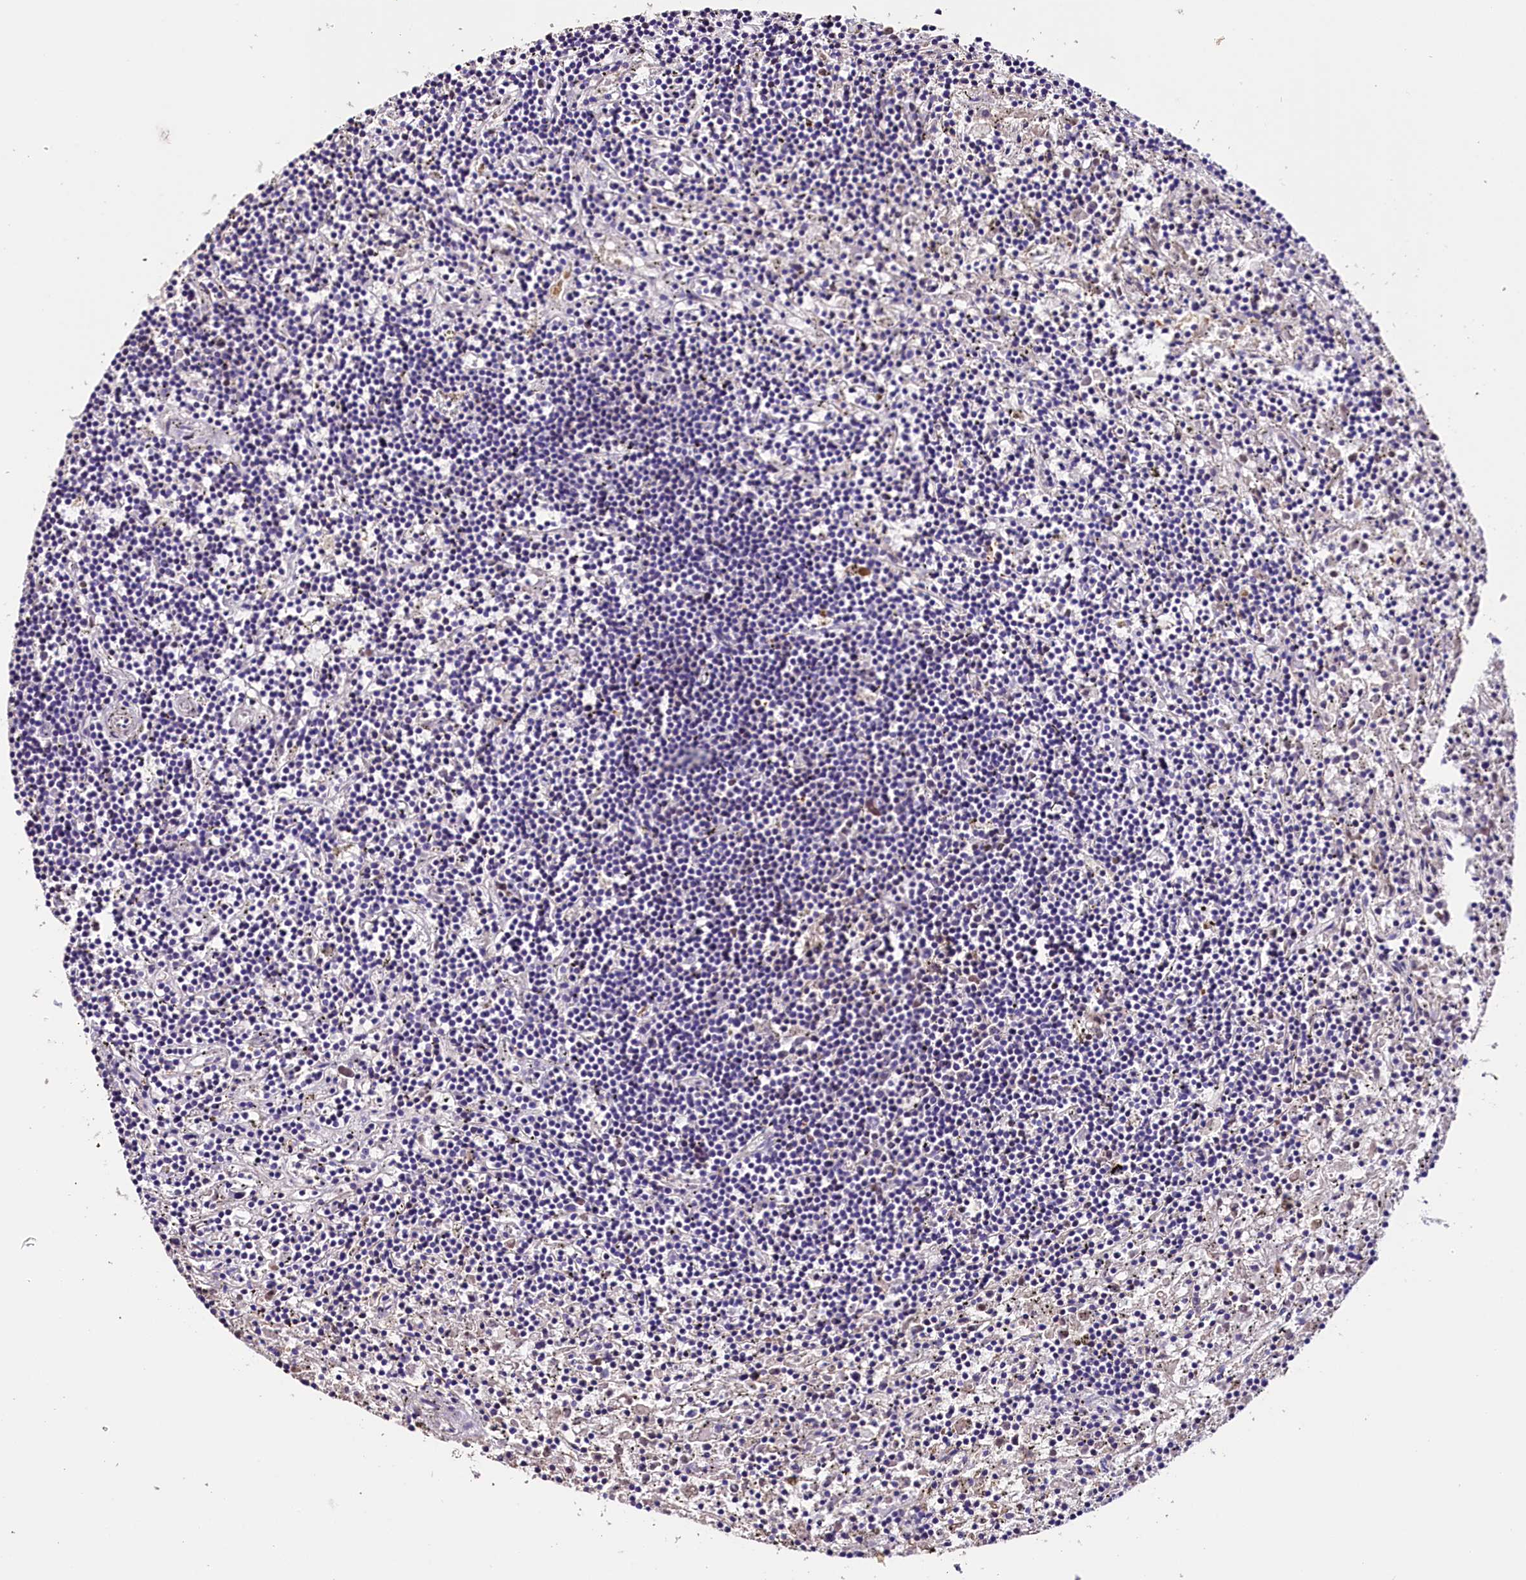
{"staining": {"intensity": "negative", "quantity": "none", "location": "none"}, "tissue": "lymphoma", "cell_type": "Tumor cells", "image_type": "cancer", "snomed": [{"axis": "morphology", "description": "Malignant lymphoma, non-Hodgkin's type, Low grade"}, {"axis": "topography", "description": "Spleen"}], "caption": "Immunohistochemical staining of human lymphoma reveals no significant expression in tumor cells.", "gene": "MEX3B", "patient": {"sex": "male", "age": 76}}